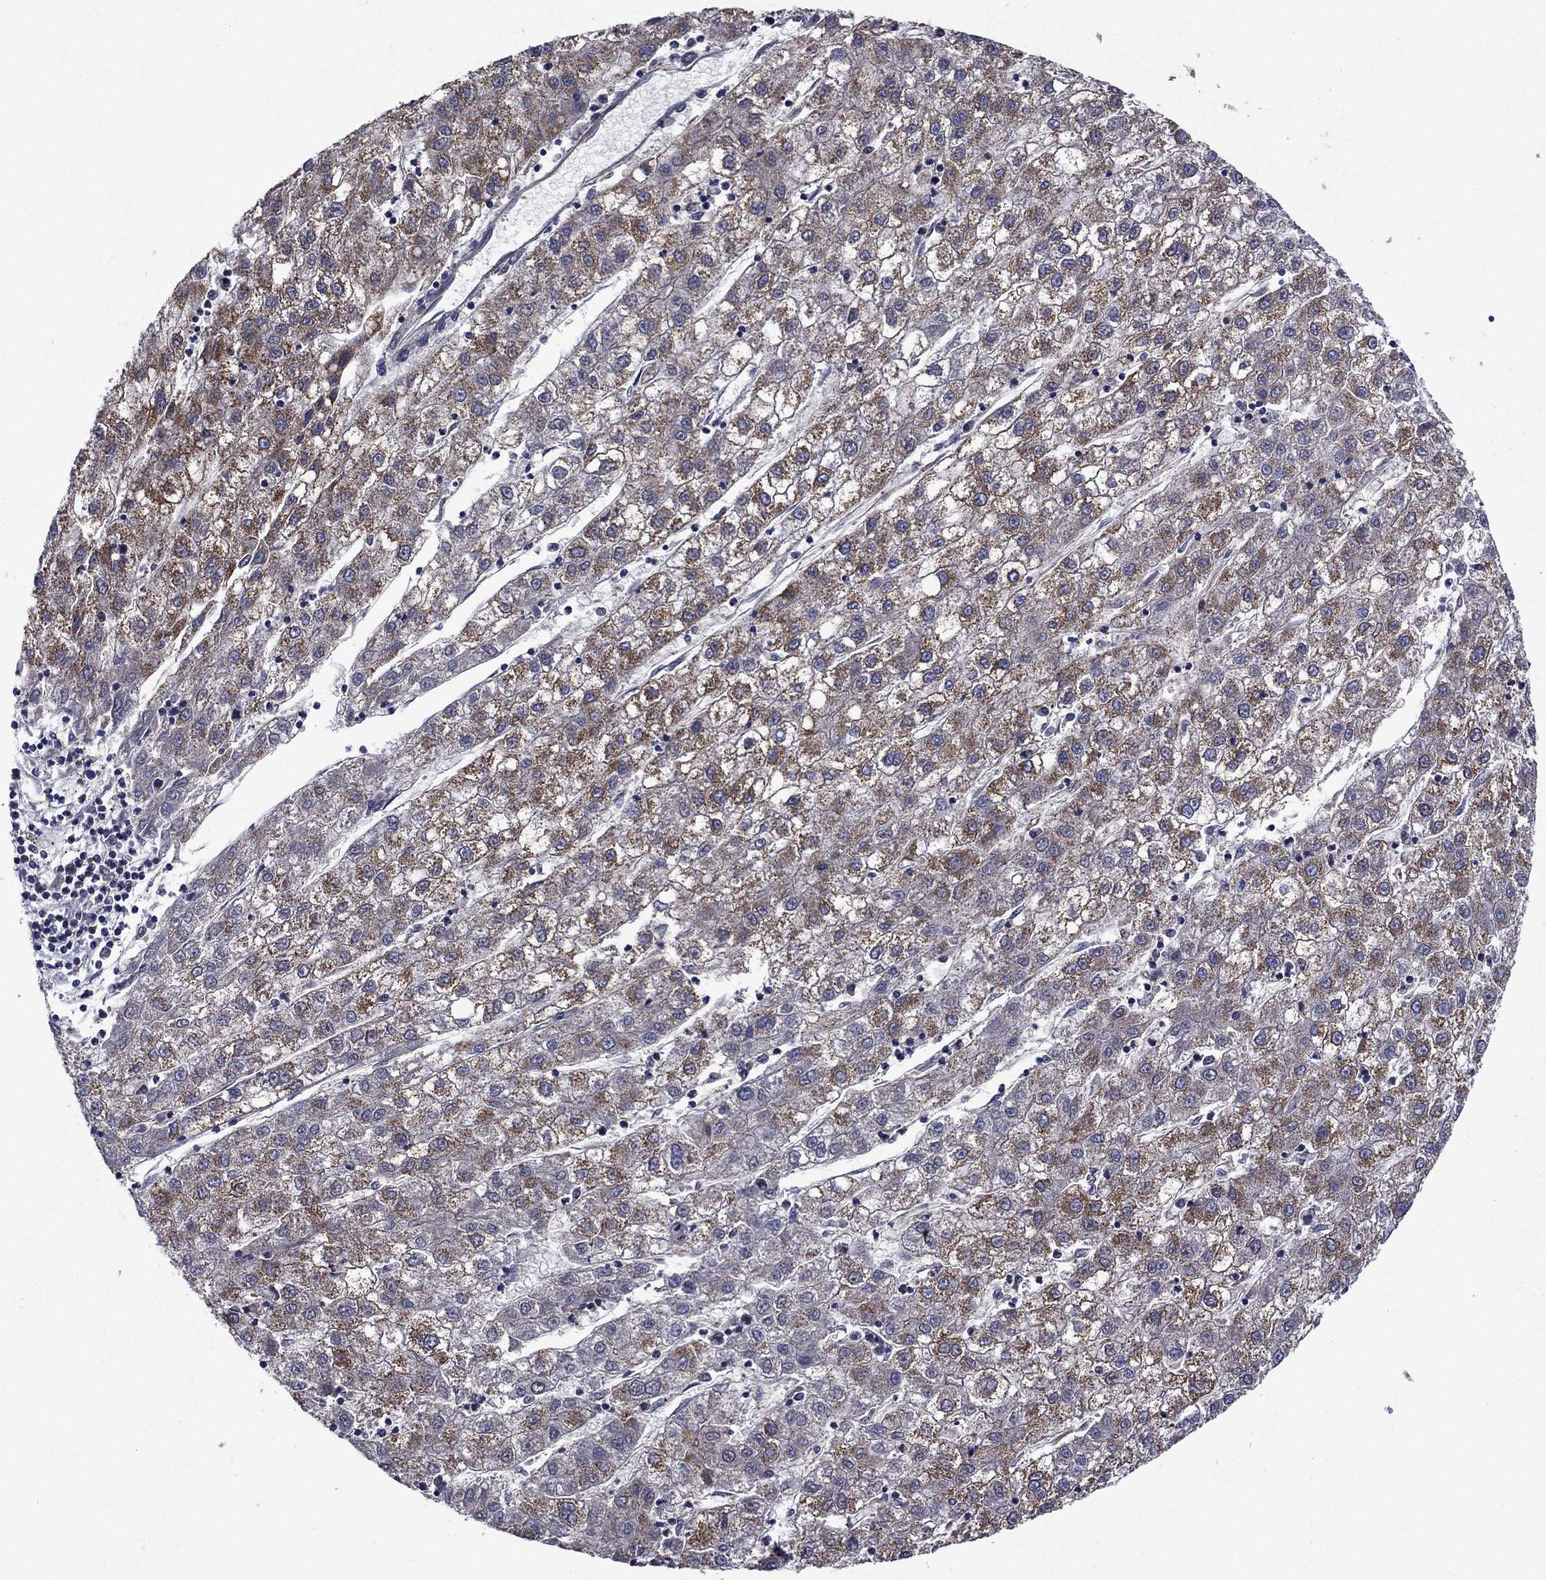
{"staining": {"intensity": "moderate", "quantity": "25%-75%", "location": "cytoplasmic/membranous"}, "tissue": "liver cancer", "cell_type": "Tumor cells", "image_type": "cancer", "snomed": [{"axis": "morphology", "description": "Carcinoma, Hepatocellular, NOS"}, {"axis": "topography", "description": "Liver"}], "caption": "Immunohistochemical staining of human liver cancer (hepatocellular carcinoma) displays moderate cytoplasmic/membranous protein staining in approximately 25%-75% of tumor cells.", "gene": "KIF22", "patient": {"sex": "male", "age": 72}}